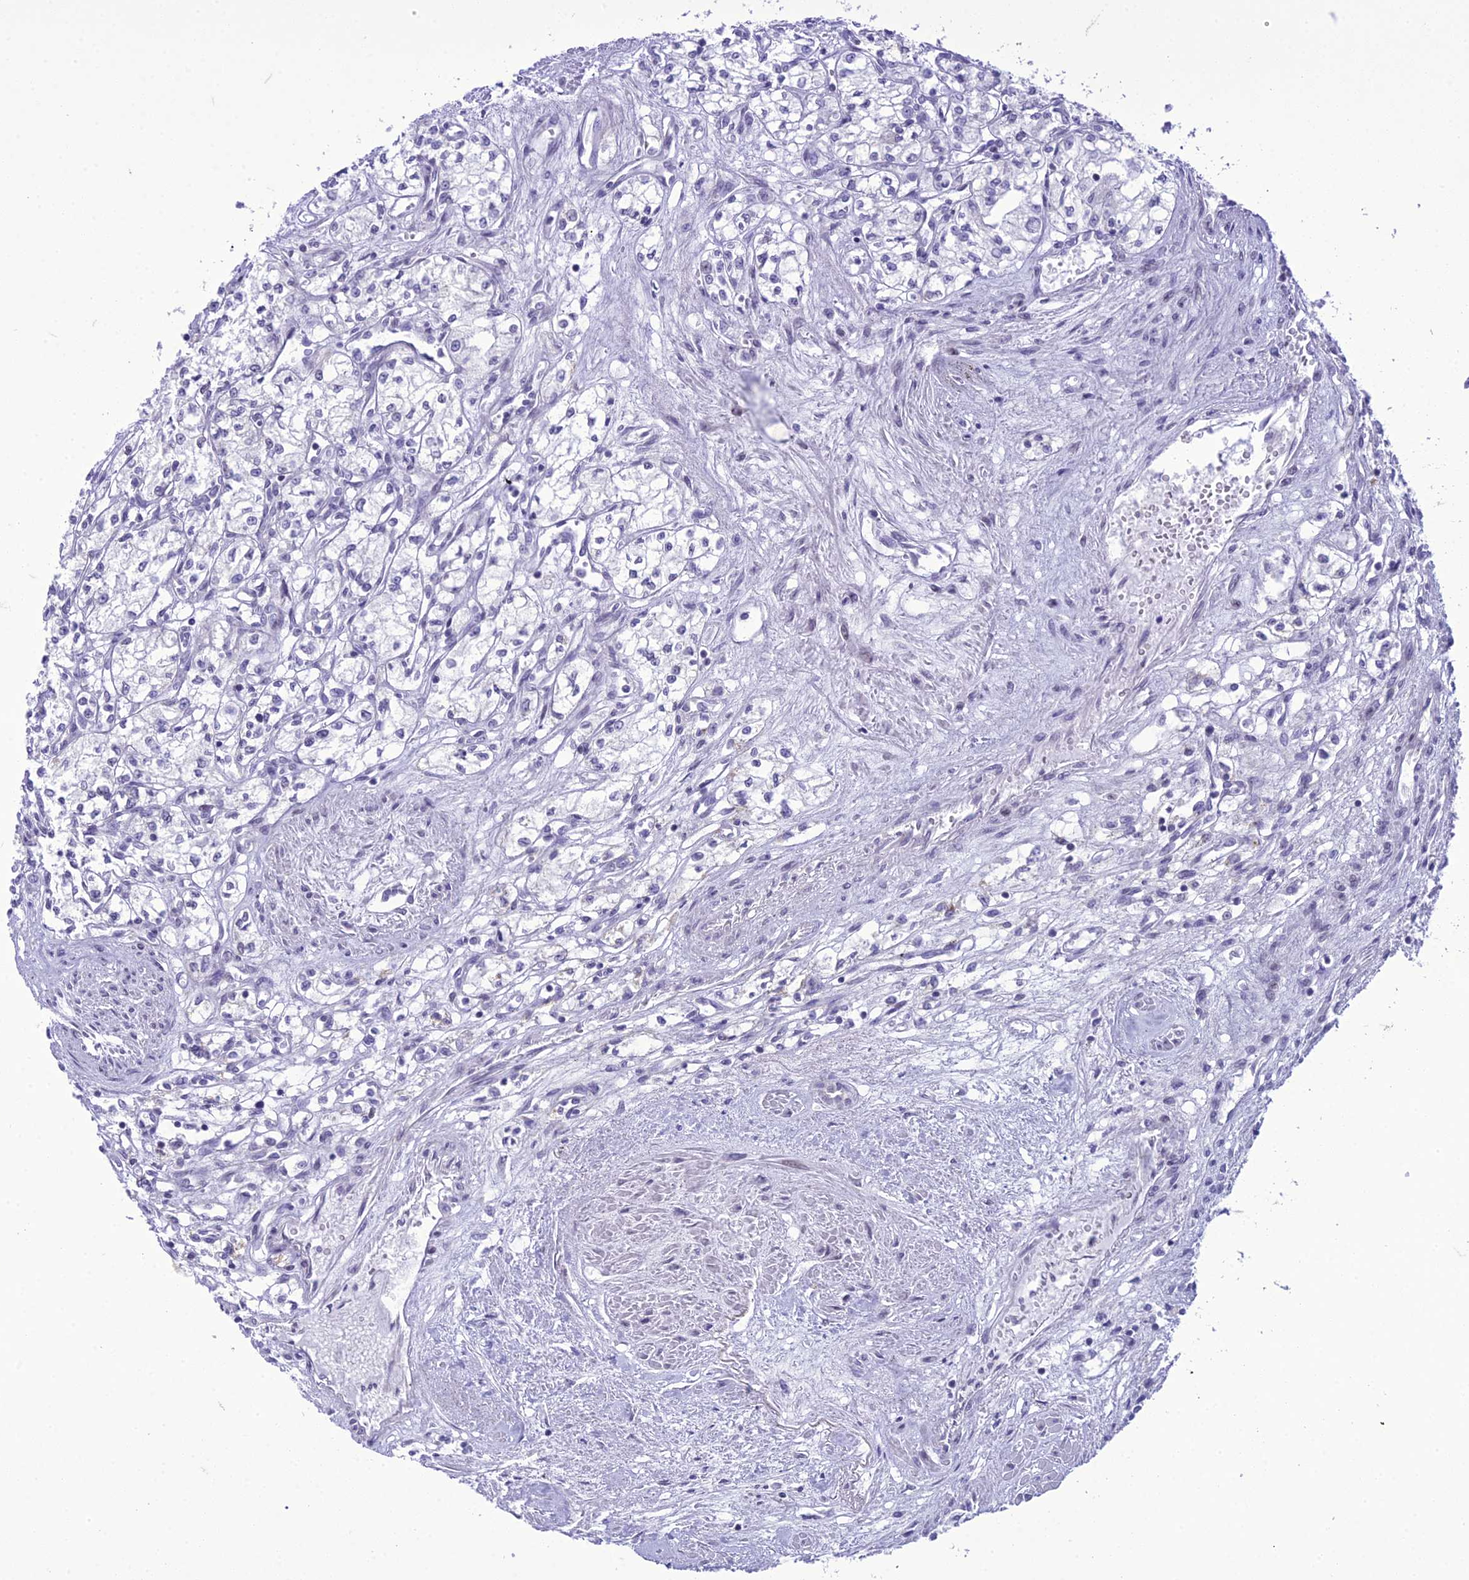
{"staining": {"intensity": "negative", "quantity": "none", "location": "none"}, "tissue": "renal cancer", "cell_type": "Tumor cells", "image_type": "cancer", "snomed": [{"axis": "morphology", "description": "Adenocarcinoma, NOS"}, {"axis": "topography", "description": "Kidney"}], "caption": "This is a image of immunohistochemistry staining of renal cancer, which shows no expression in tumor cells.", "gene": "B9D2", "patient": {"sex": "male", "age": 59}}